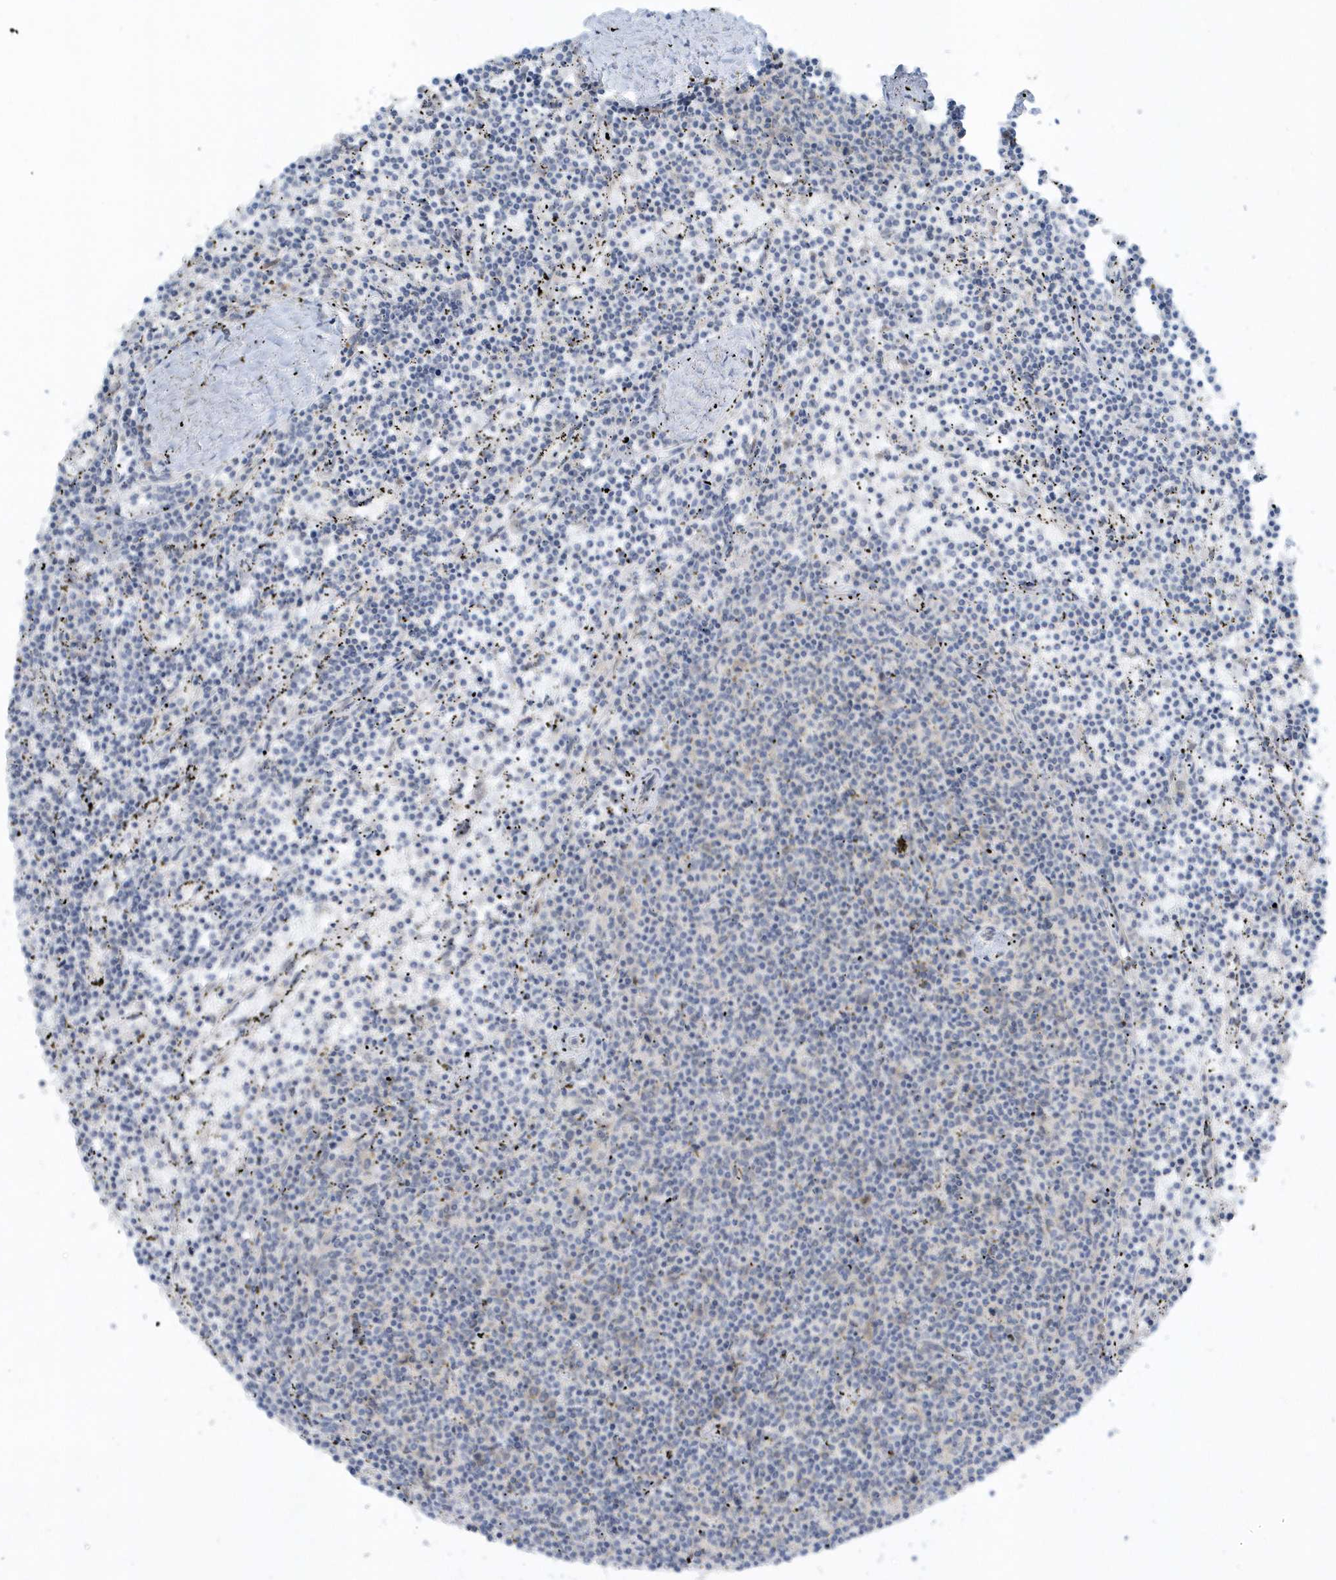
{"staining": {"intensity": "negative", "quantity": "none", "location": "none"}, "tissue": "lymphoma", "cell_type": "Tumor cells", "image_type": "cancer", "snomed": [{"axis": "morphology", "description": "Malignant lymphoma, non-Hodgkin's type, Low grade"}, {"axis": "topography", "description": "Spleen"}], "caption": "Immunohistochemistry of lymphoma displays no positivity in tumor cells.", "gene": "SCN3A", "patient": {"sex": "female", "age": 50}}